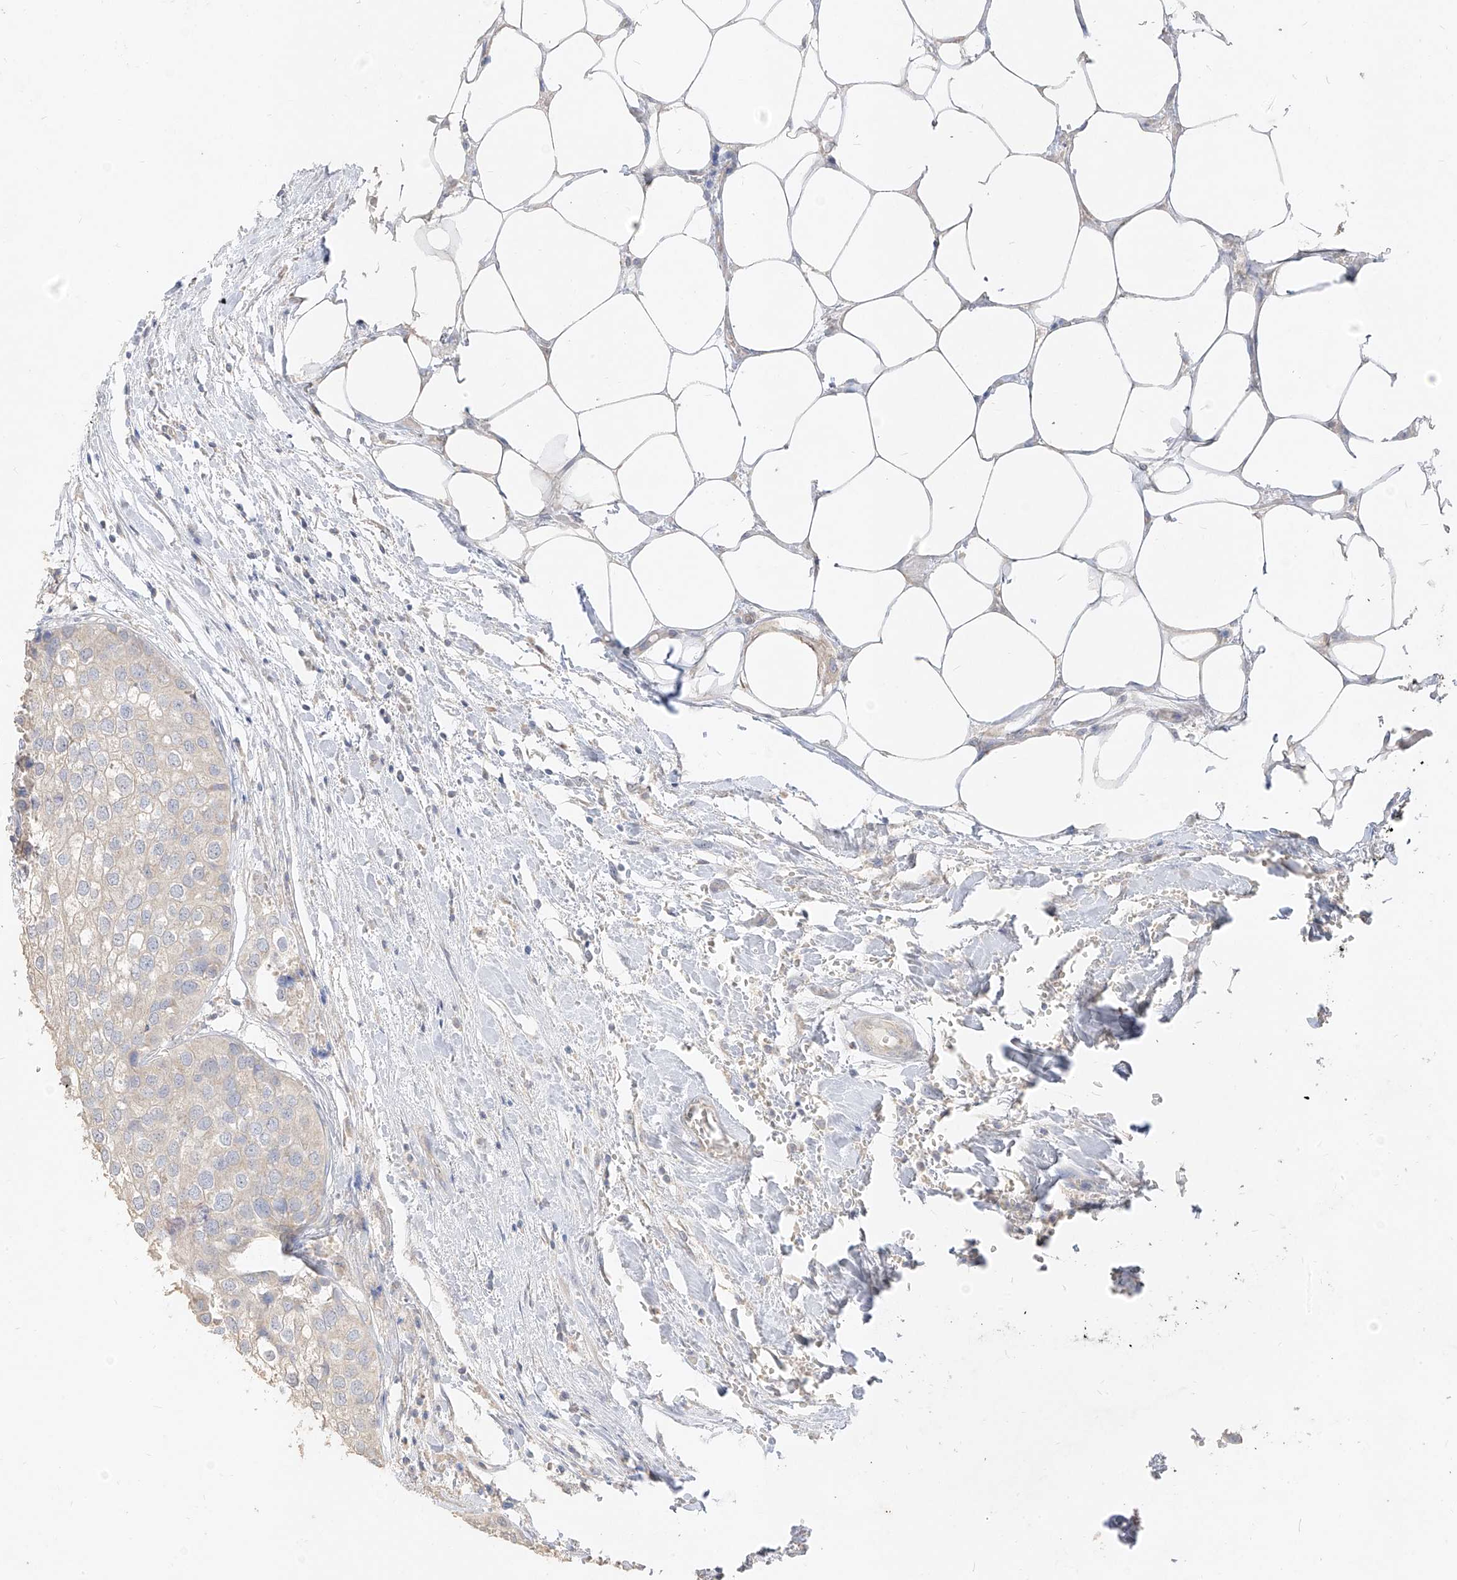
{"staining": {"intensity": "negative", "quantity": "none", "location": "none"}, "tissue": "urothelial cancer", "cell_type": "Tumor cells", "image_type": "cancer", "snomed": [{"axis": "morphology", "description": "Urothelial carcinoma, High grade"}, {"axis": "topography", "description": "Urinary bladder"}], "caption": "Tumor cells are negative for protein expression in human urothelial cancer.", "gene": "ZZEF1", "patient": {"sex": "male", "age": 64}}